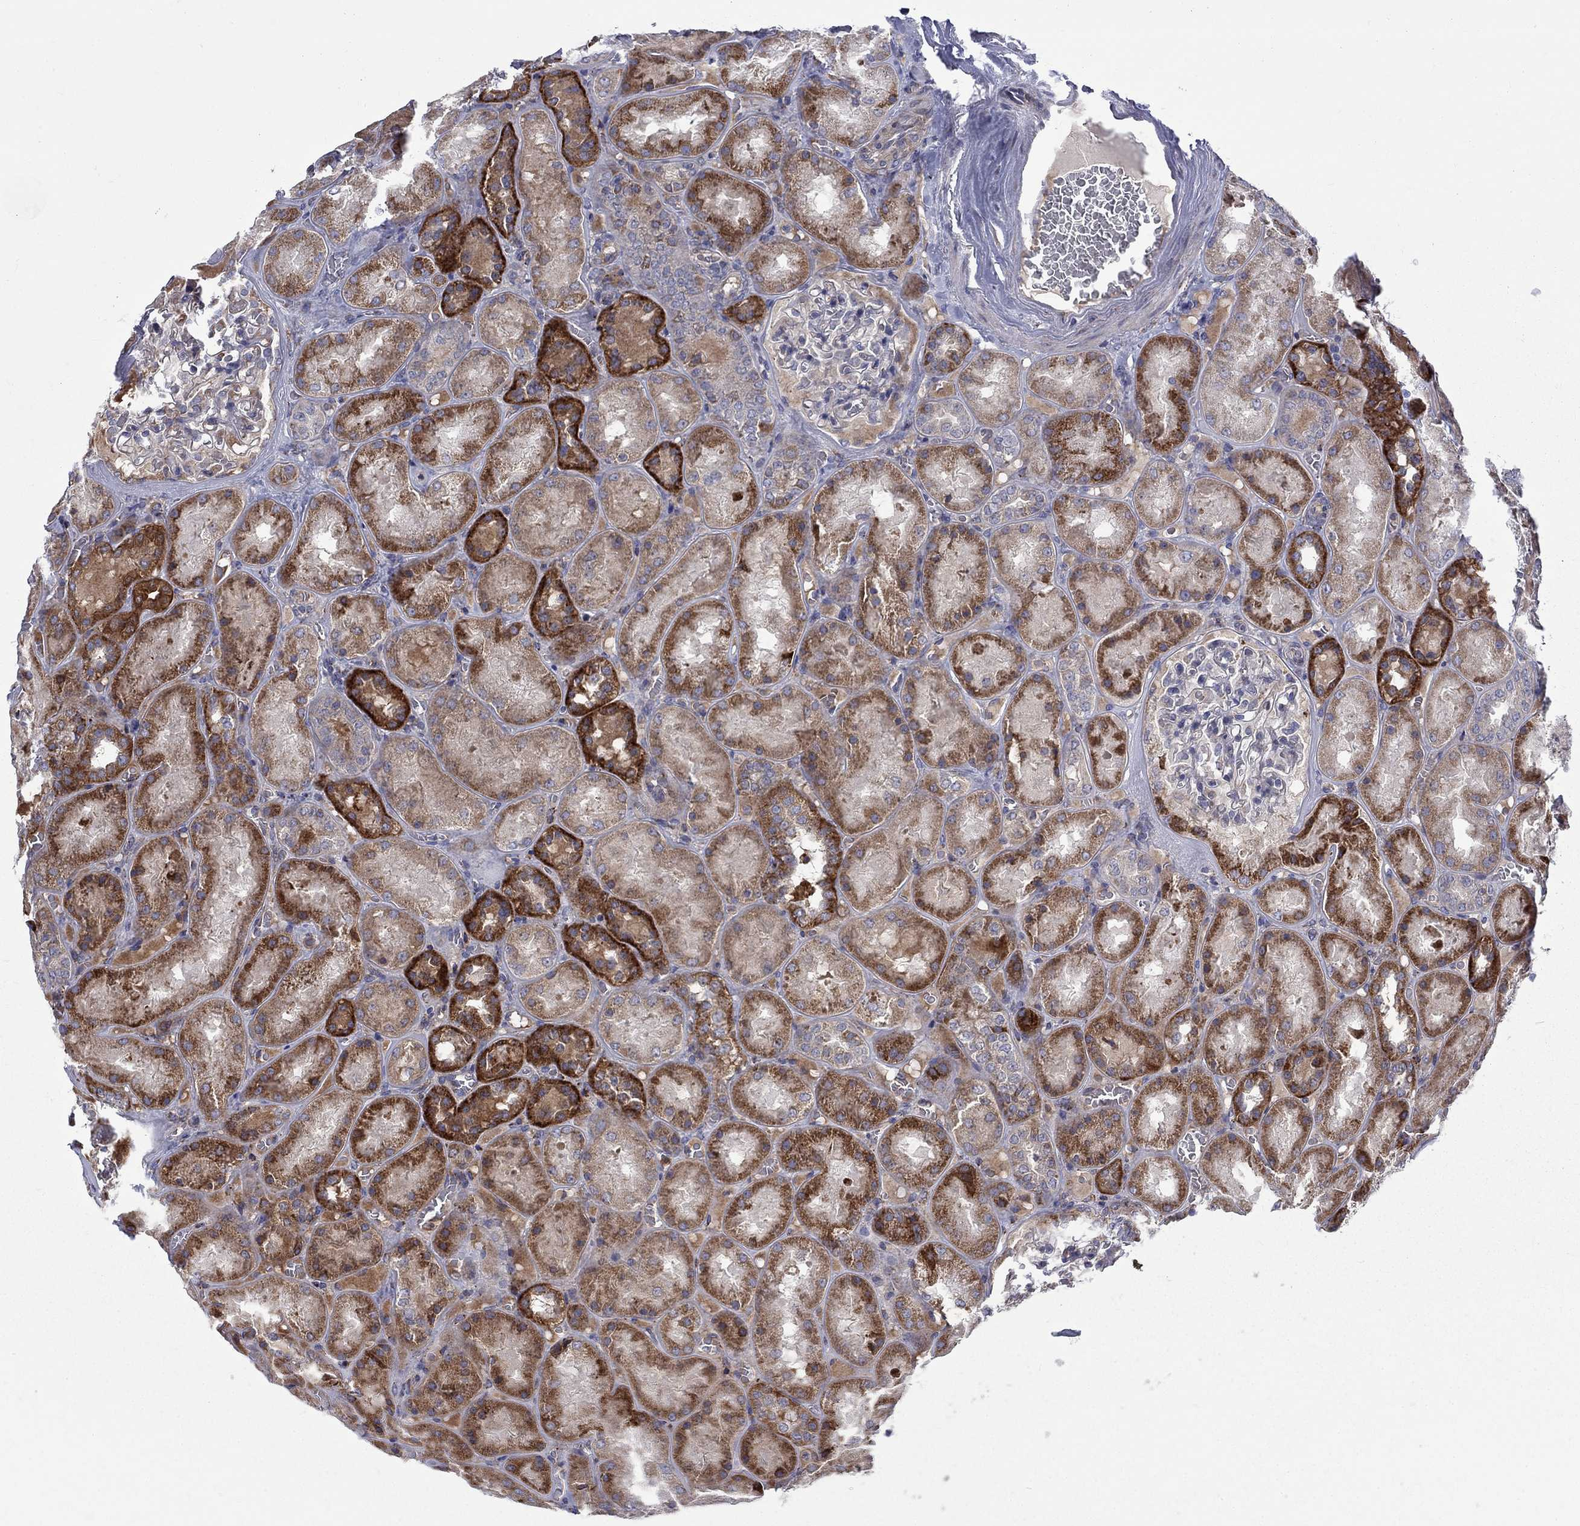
{"staining": {"intensity": "moderate", "quantity": "<25%", "location": "cytoplasmic/membranous"}, "tissue": "kidney", "cell_type": "Cells in glomeruli", "image_type": "normal", "snomed": [{"axis": "morphology", "description": "Normal tissue, NOS"}, {"axis": "topography", "description": "Kidney"}], "caption": "A high-resolution photomicrograph shows immunohistochemistry (IHC) staining of benign kidney, which exhibits moderate cytoplasmic/membranous staining in about <25% of cells in glomeruli. (Stains: DAB in brown, nuclei in blue, Microscopy: brightfield microscopy at high magnification).", "gene": "ASNS", "patient": {"sex": "male", "age": 73}}